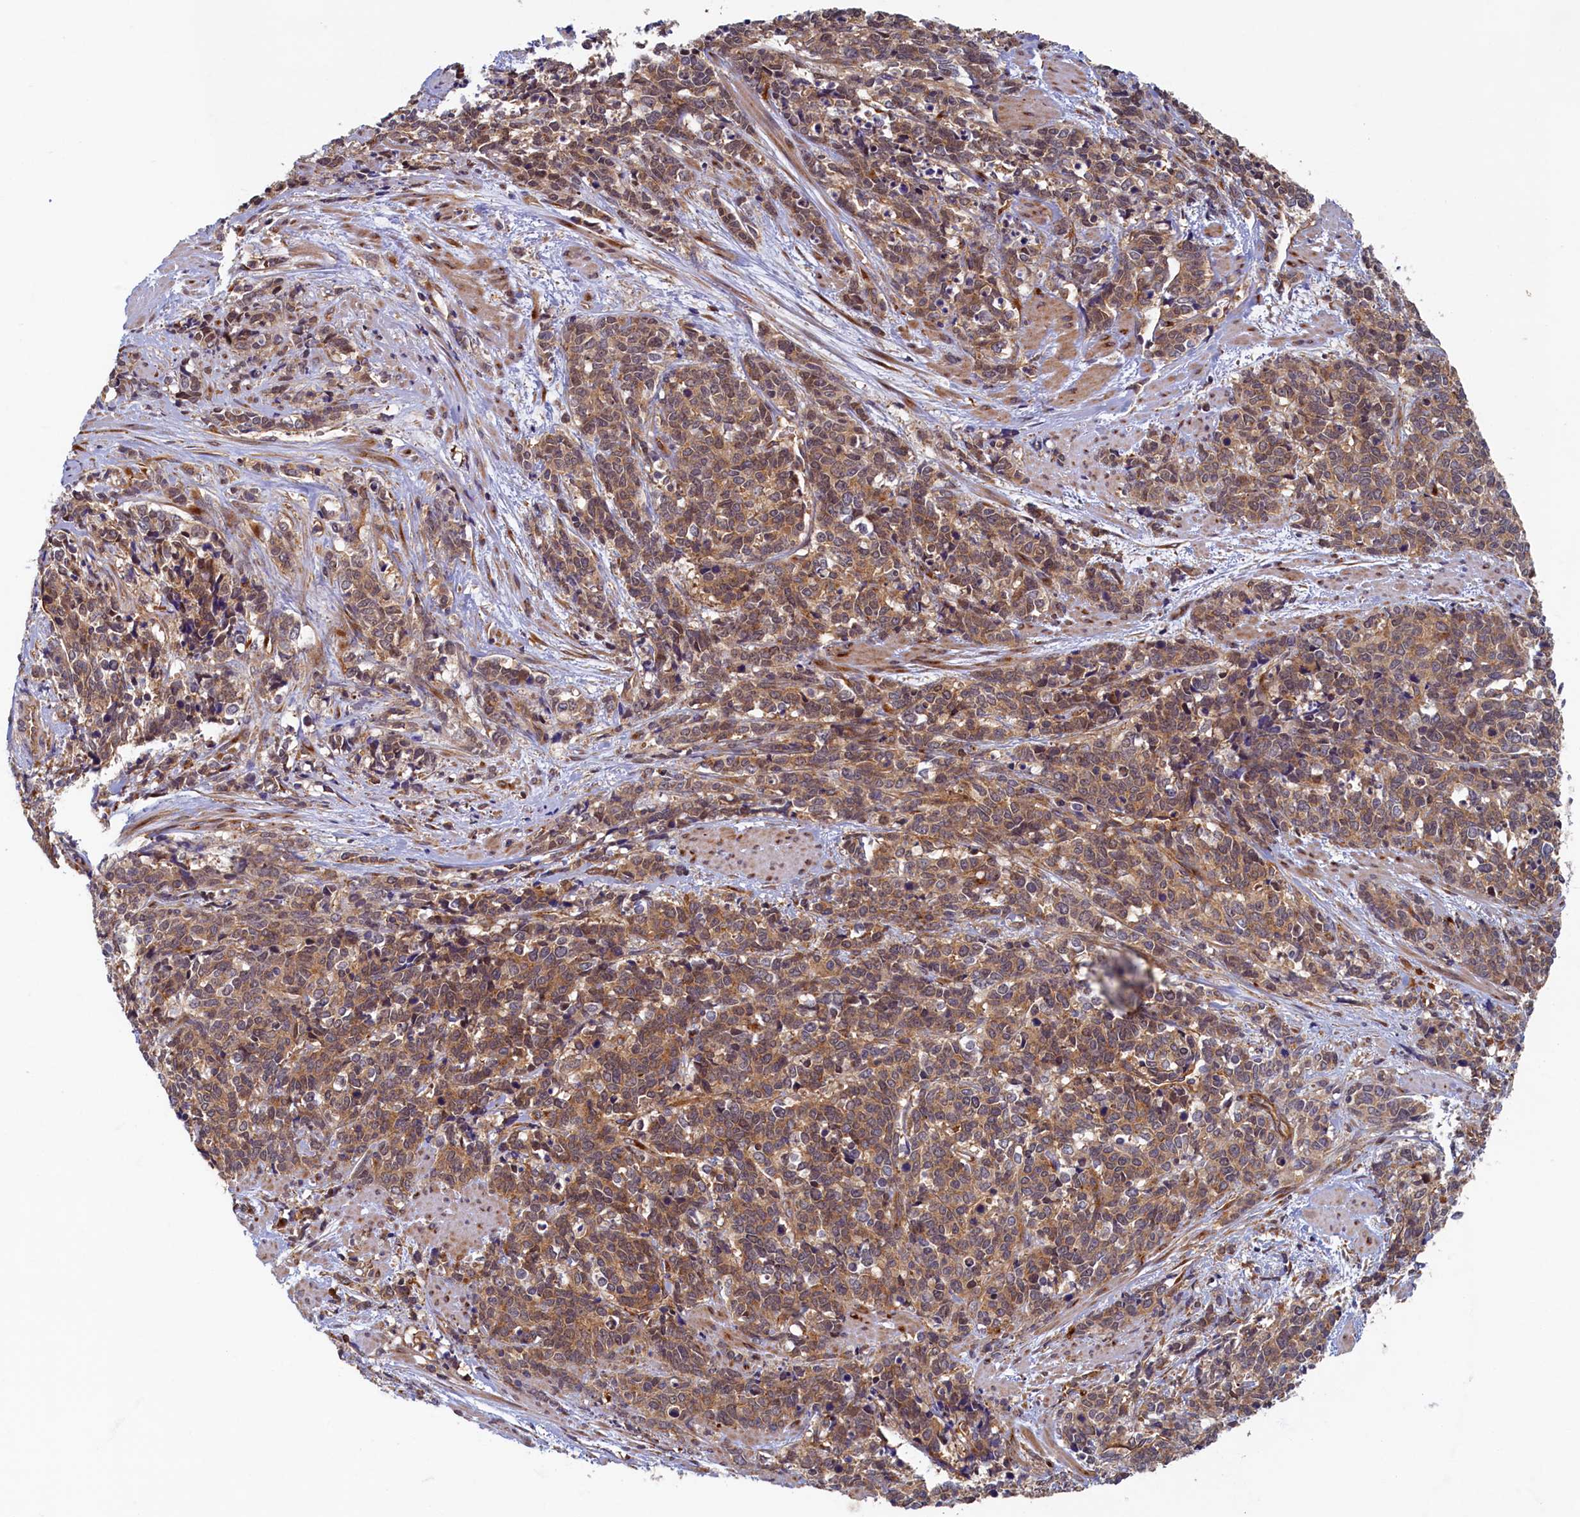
{"staining": {"intensity": "moderate", "quantity": ">75%", "location": "cytoplasmic/membranous,nuclear"}, "tissue": "cervical cancer", "cell_type": "Tumor cells", "image_type": "cancer", "snomed": [{"axis": "morphology", "description": "Squamous cell carcinoma, NOS"}, {"axis": "topography", "description": "Cervix"}], "caption": "Brown immunohistochemical staining in cervical cancer (squamous cell carcinoma) demonstrates moderate cytoplasmic/membranous and nuclear expression in about >75% of tumor cells.", "gene": "STX12", "patient": {"sex": "female", "age": 60}}